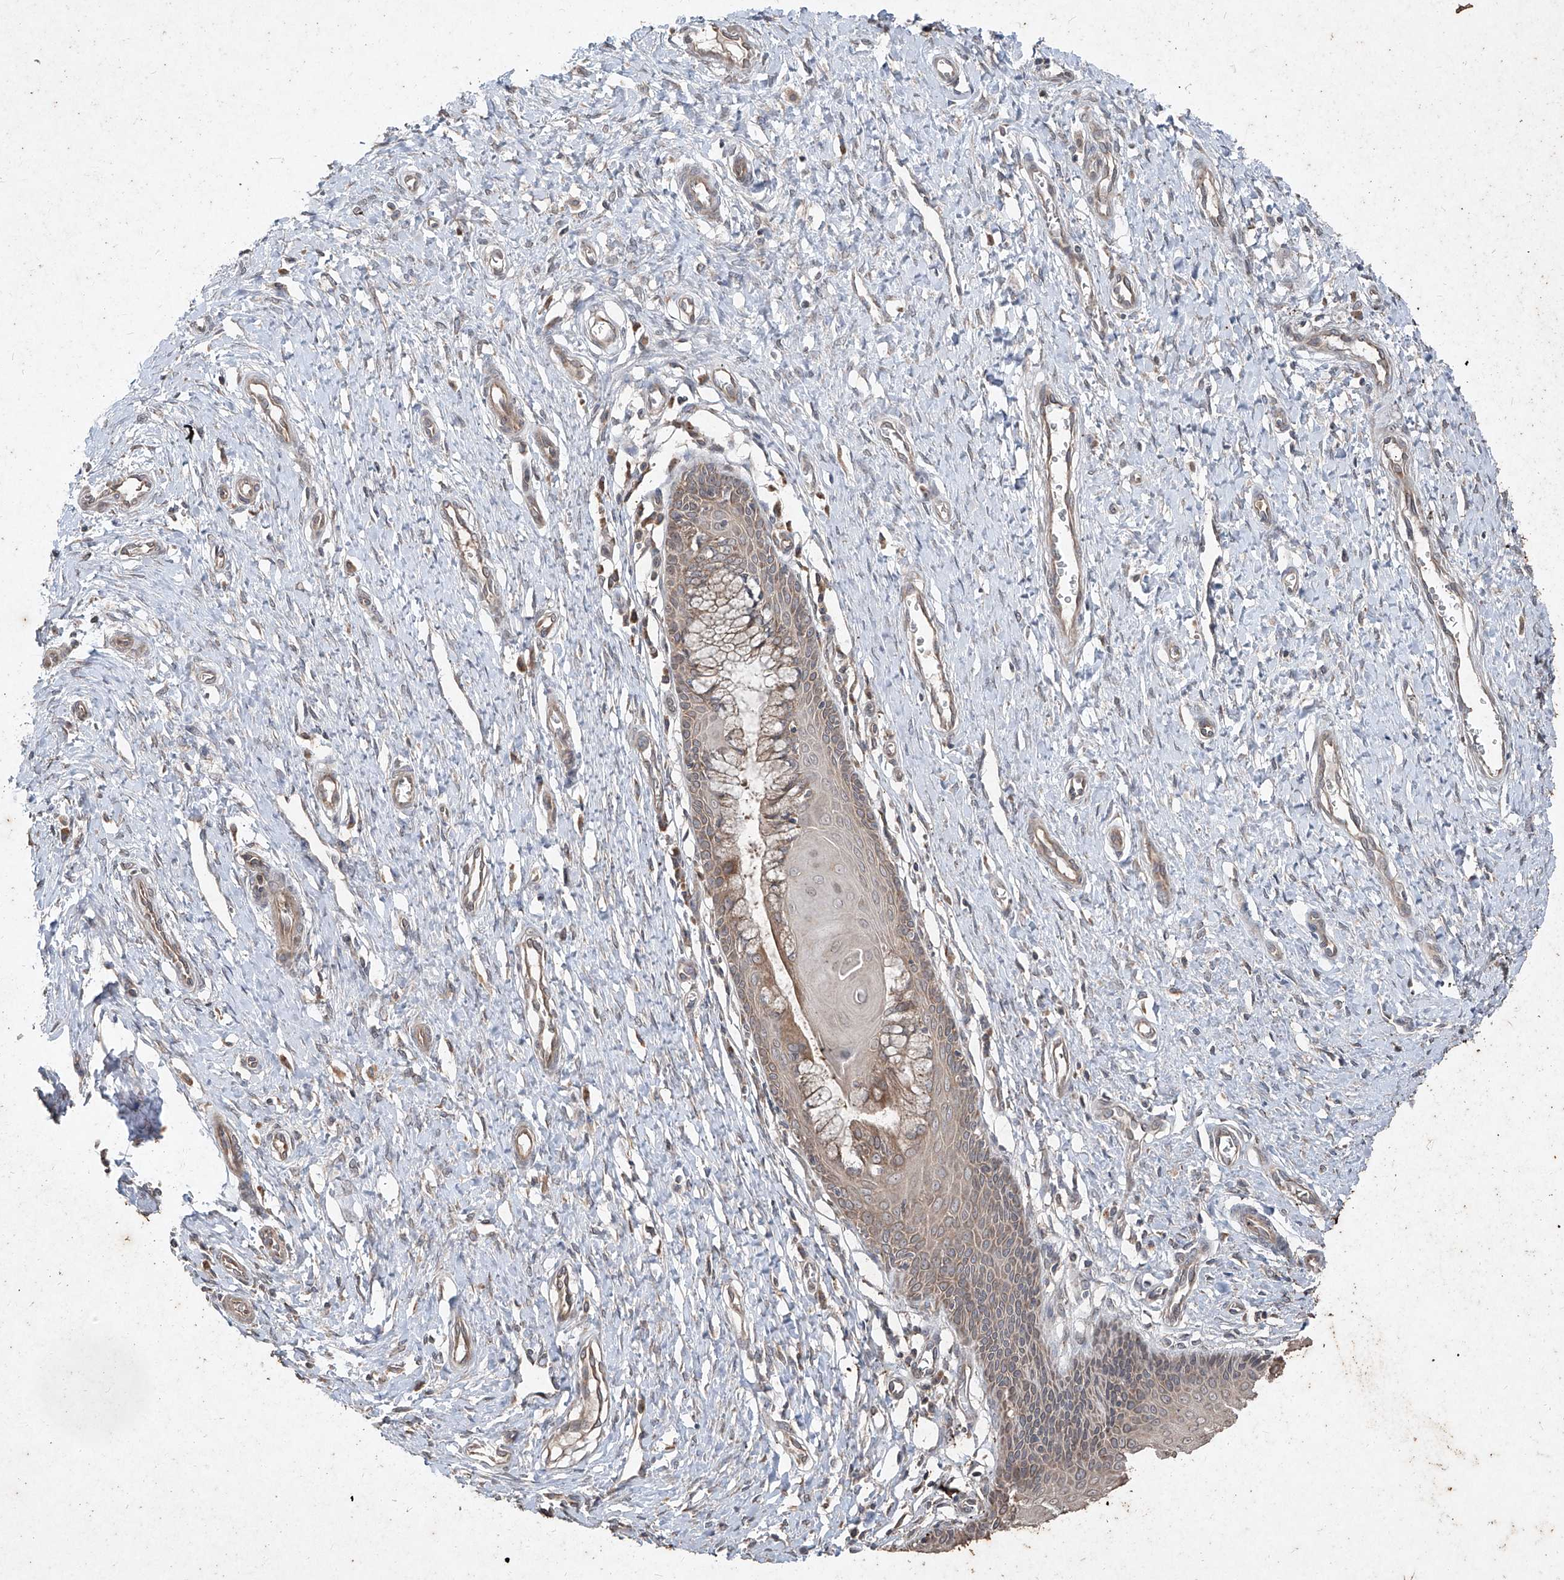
{"staining": {"intensity": "moderate", "quantity": ">75%", "location": "cytoplasmic/membranous"}, "tissue": "cervix", "cell_type": "Glandular cells", "image_type": "normal", "snomed": [{"axis": "morphology", "description": "Normal tissue, NOS"}, {"axis": "topography", "description": "Cervix"}], "caption": "Immunohistochemistry (IHC) photomicrograph of benign cervix: cervix stained using immunohistochemistry reveals medium levels of moderate protein expression localized specifically in the cytoplasmic/membranous of glandular cells, appearing as a cytoplasmic/membranous brown color.", "gene": "ABCD3", "patient": {"sex": "female", "age": 55}}